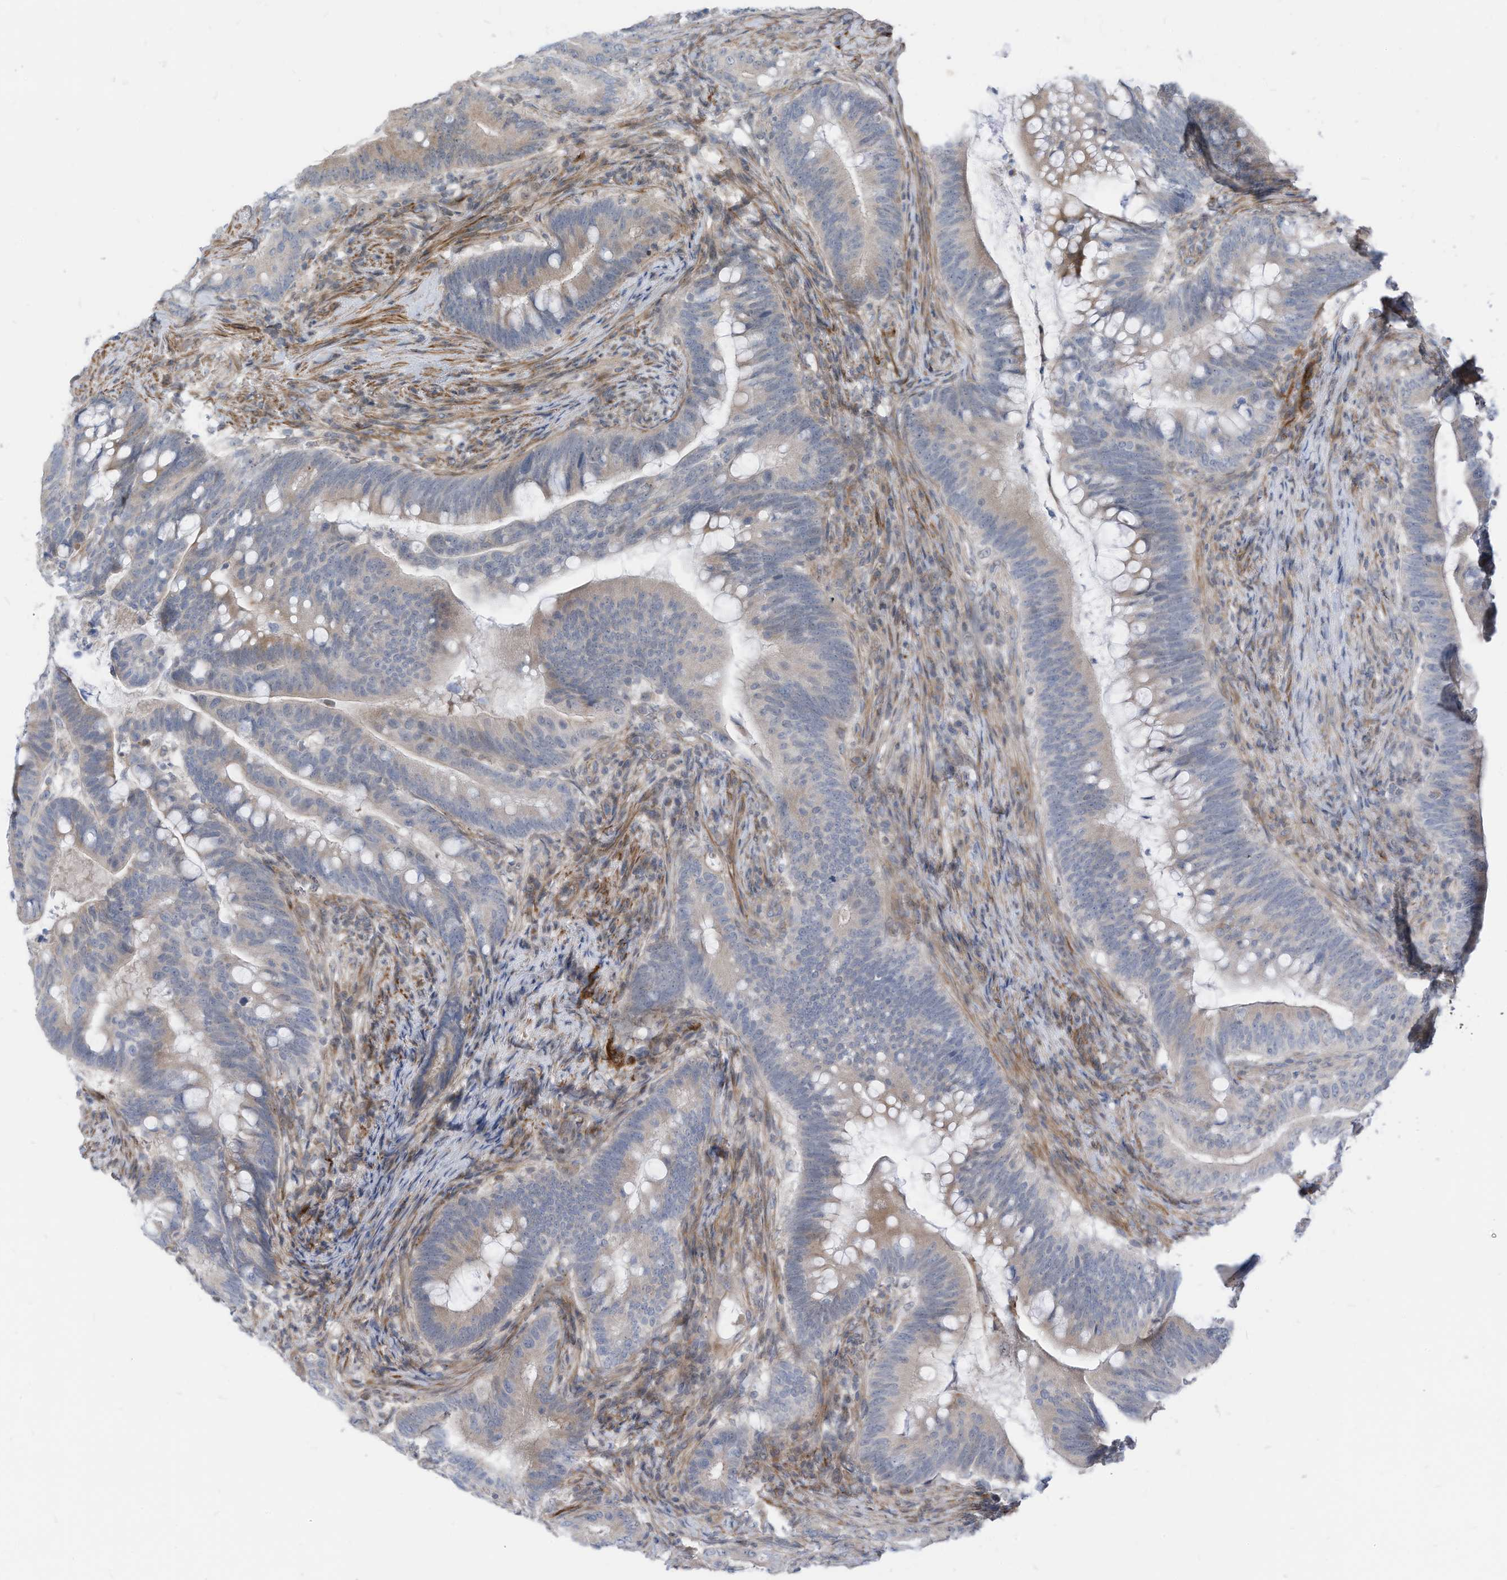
{"staining": {"intensity": "weak", "quantity": "<25%", "location": "cytoplasmic/membranous"}, "tissue": "colorectal cancer", "cell_type": "Tumor cells", "image_type": "cancer", "snomed": [{"axis": "morphology", "description": "Adenocarcinoma, NOS"}, {"axis": "topography", "description": "Colon"}], "caption": "DAB immunohistochemical staining of human adenocarcinoma (colorectal) shows no significant staining in tumor cells.", "gene": "GPATCH3", "patient": {"sex": "female", "age": 66}}